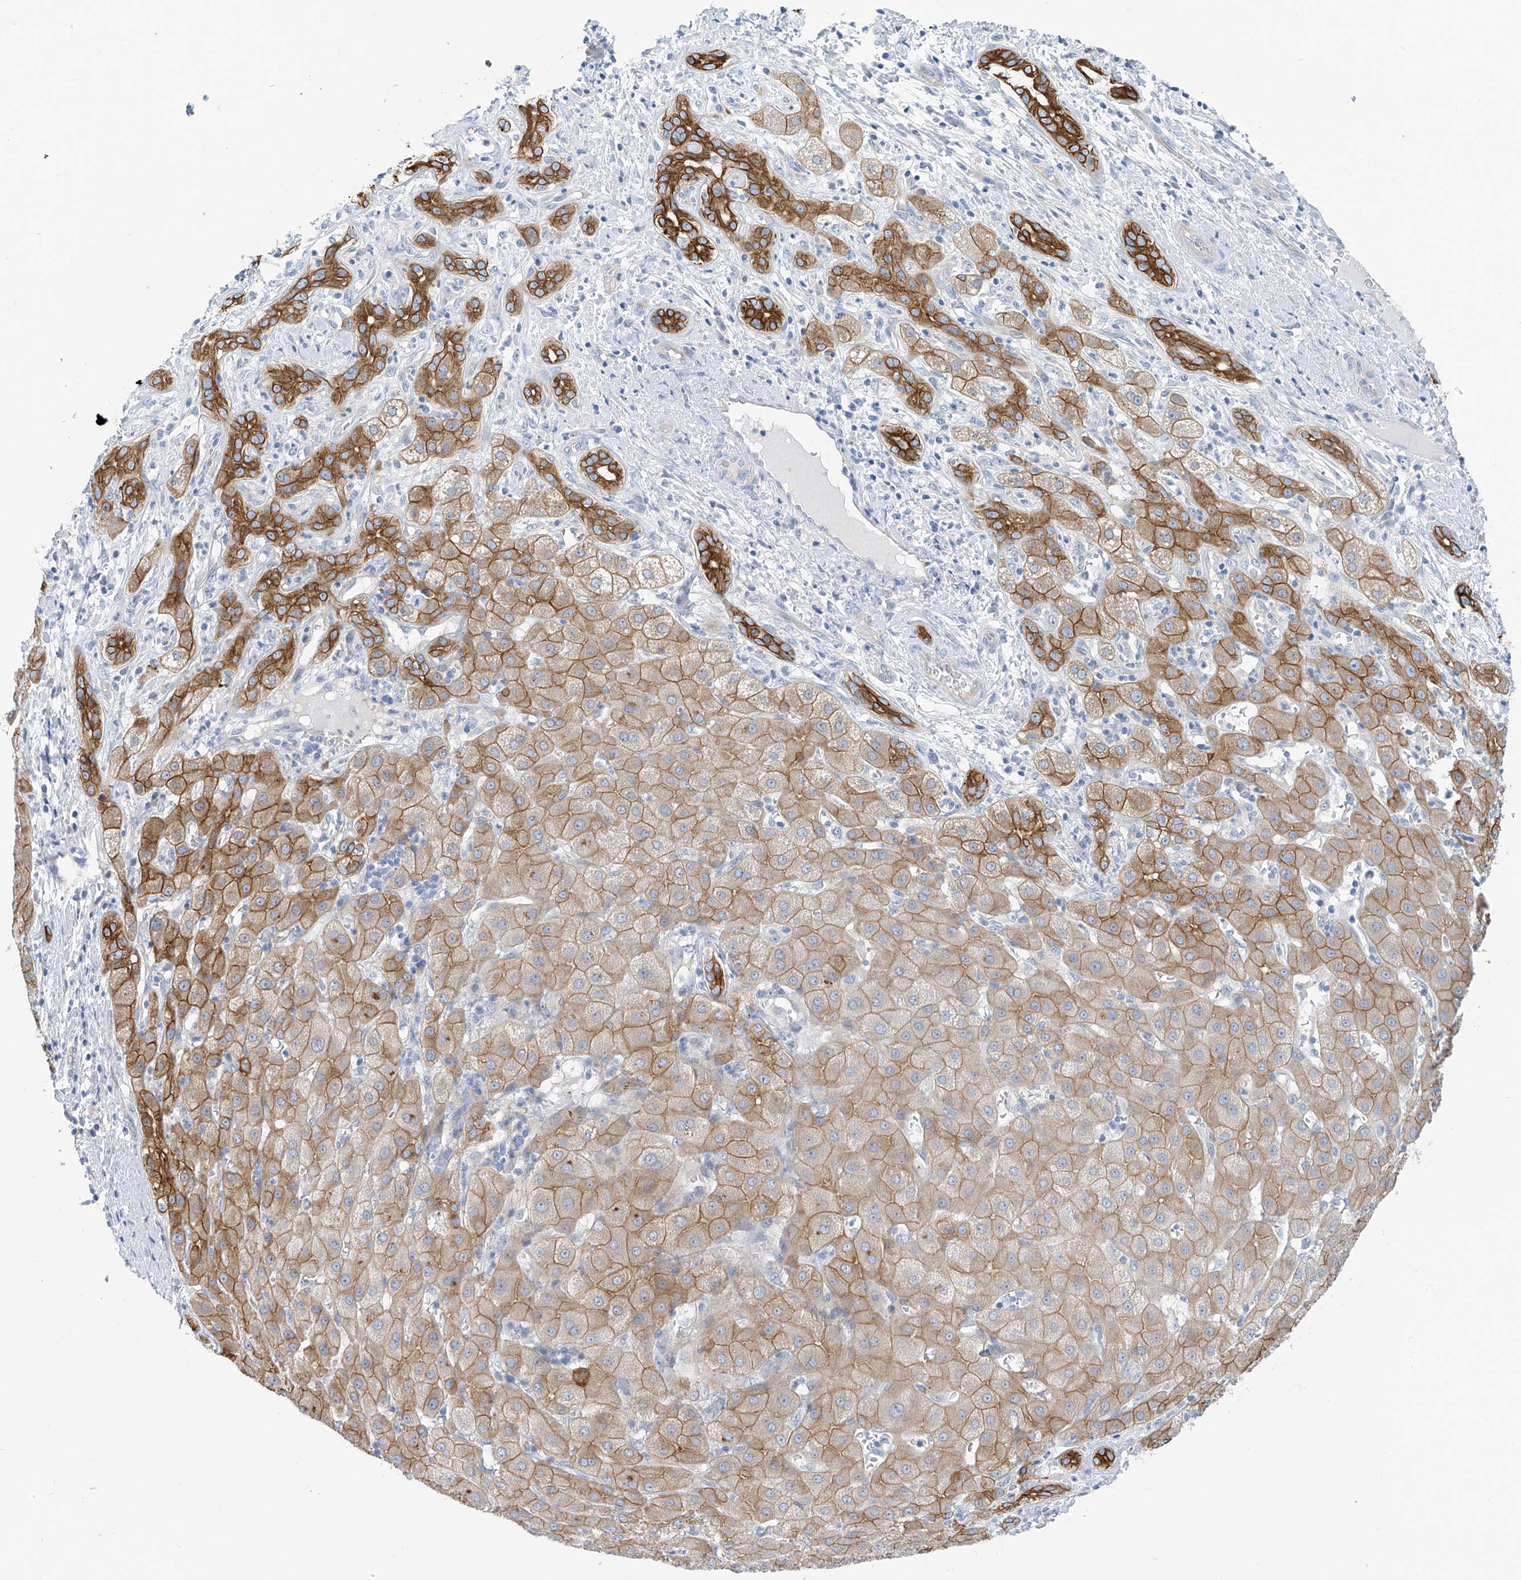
{"staining": {"intensity": "moderate", "quantity": "25%-75%", "location": "cytoplasmic/membranous"}, "tissue": "liver cancer", "cell_type": "Tumor cells", "image_type": "cancer", "snomed": [{"axis": "morphology", "description": "Carcinoma, Hepatocellular, NOS"}, {"axis": "topography", "description": "Liver"}], "caption": "The photomicrograph demonstrates immunohistochemical staining of hepatocellular carcinoma (liver). There is moderate cytoplasmic/membranous positivity is appreciated in approximately 25%-75% of tumor cells. (IHC, brightfield microscopy, high magnification).", "gene": "PIK3C2B", "patient": {"sex": "male", "age": 65}}